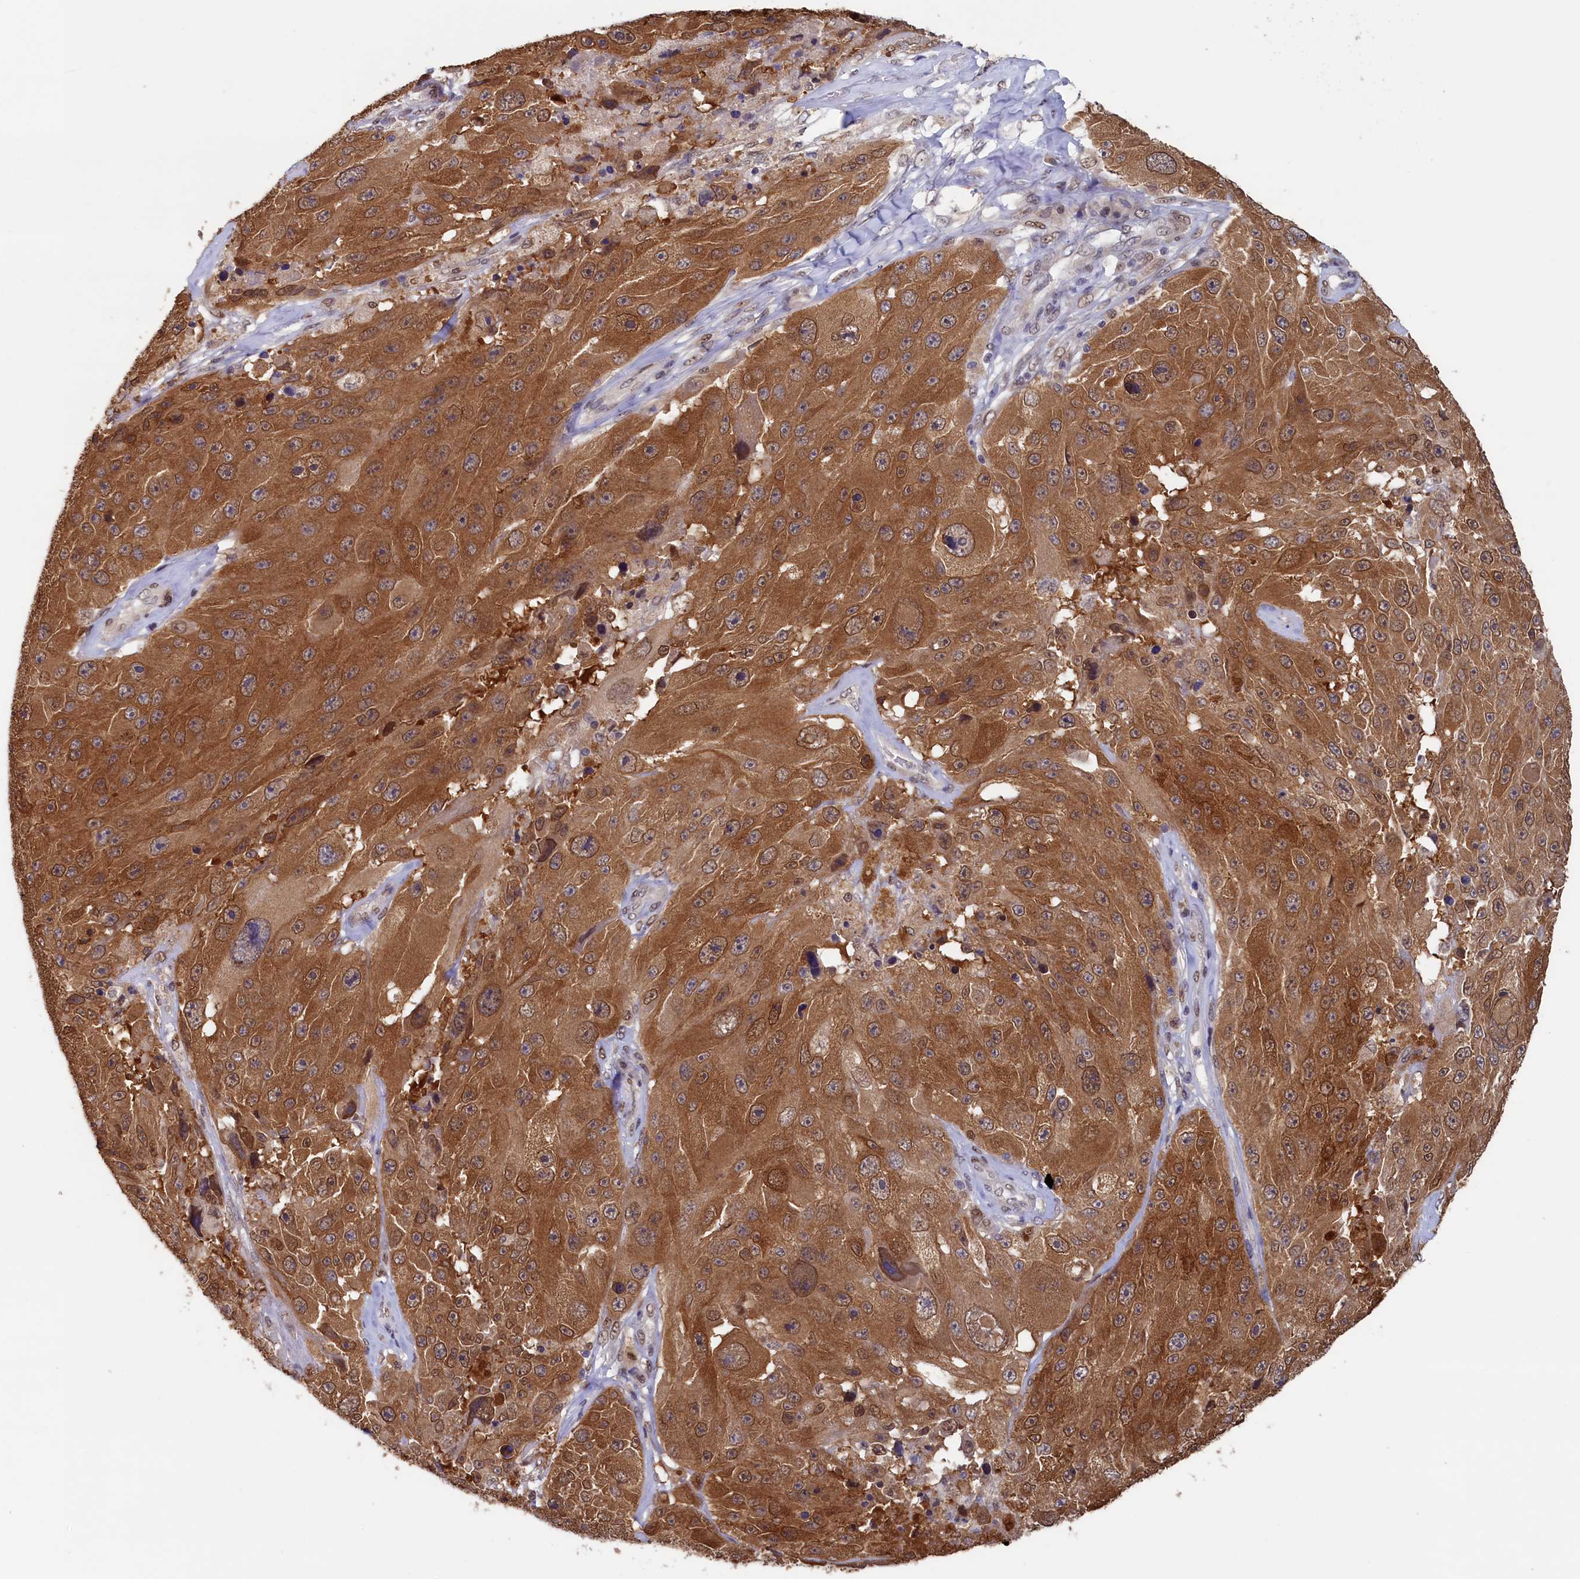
{"staining": {"intensity": "moderate", "quantity": ">75%", "location": "cytoplasmic/membranous"}, "tissue": "melanoma", "cell_type": "Tumor cells", "image_type": "cancer", "snomed": [{"axis": "morphology", "description": "Malignant melanoma, Metastatic site"}, {"axis": "topography", "description": "Lymph node"}], "caption": "Tumor cells show medium levels of moderate cytoplasmic/membranous expression in about >75% of cells in malignant melanoma (metastatic site).", "gene": "AHCY", "patient": {"sex": "male", "age": 62}}